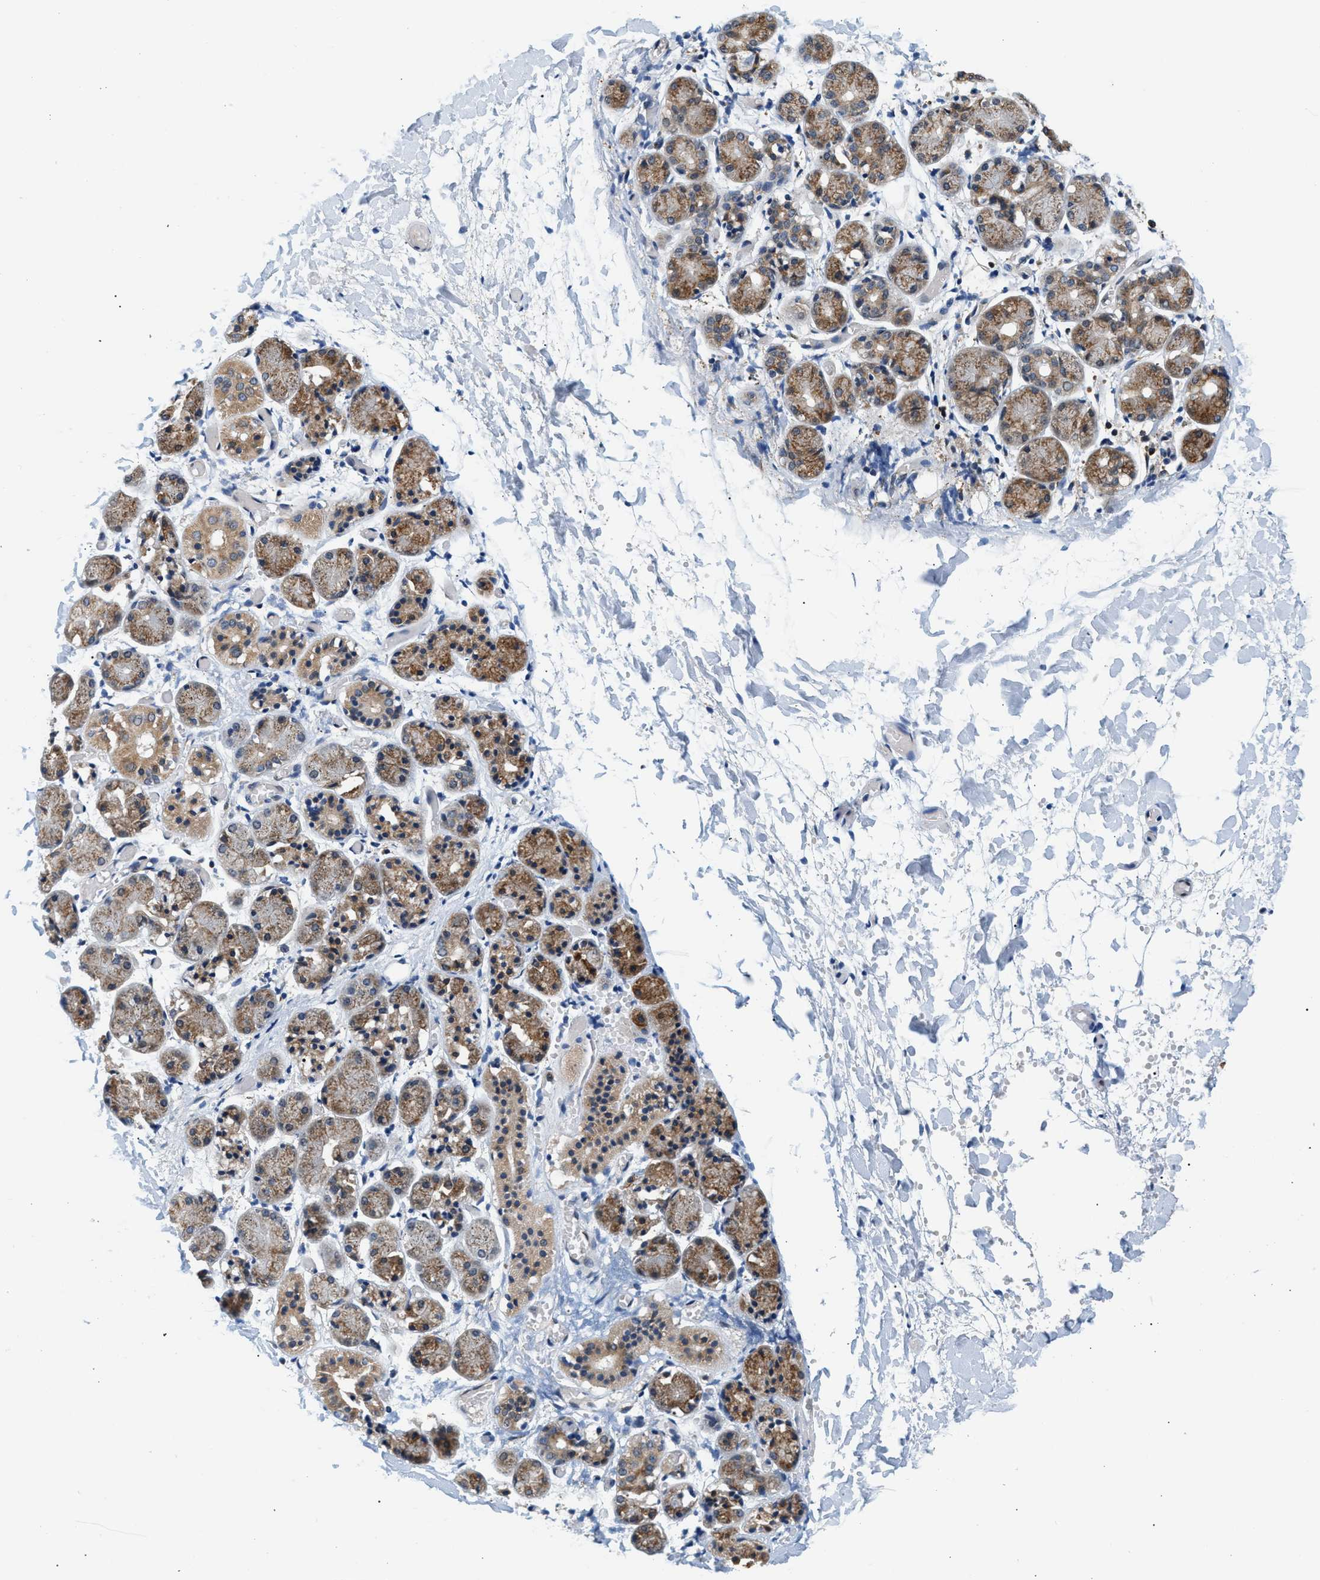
{"staining": {"intensity": "moderate", "quantity": ">75%", "location": "cytoplasmic/membranous"}, "tissue": "salivary gland", "cell_type": "Glandular cells", "image_type": "normal", "snomed": [{"axis": "morphology", "description": "Normal tissue, NOS"}, {"axis": "topography", "description": "Salivary gland"}], "caption": "A brown stain highlights moderate cytoplasmic/membranous expression of a protein in glandular cells of normal salivary gland.", "gene": "KCNMB2", "patient": {"sex": "female", "age": 24}}